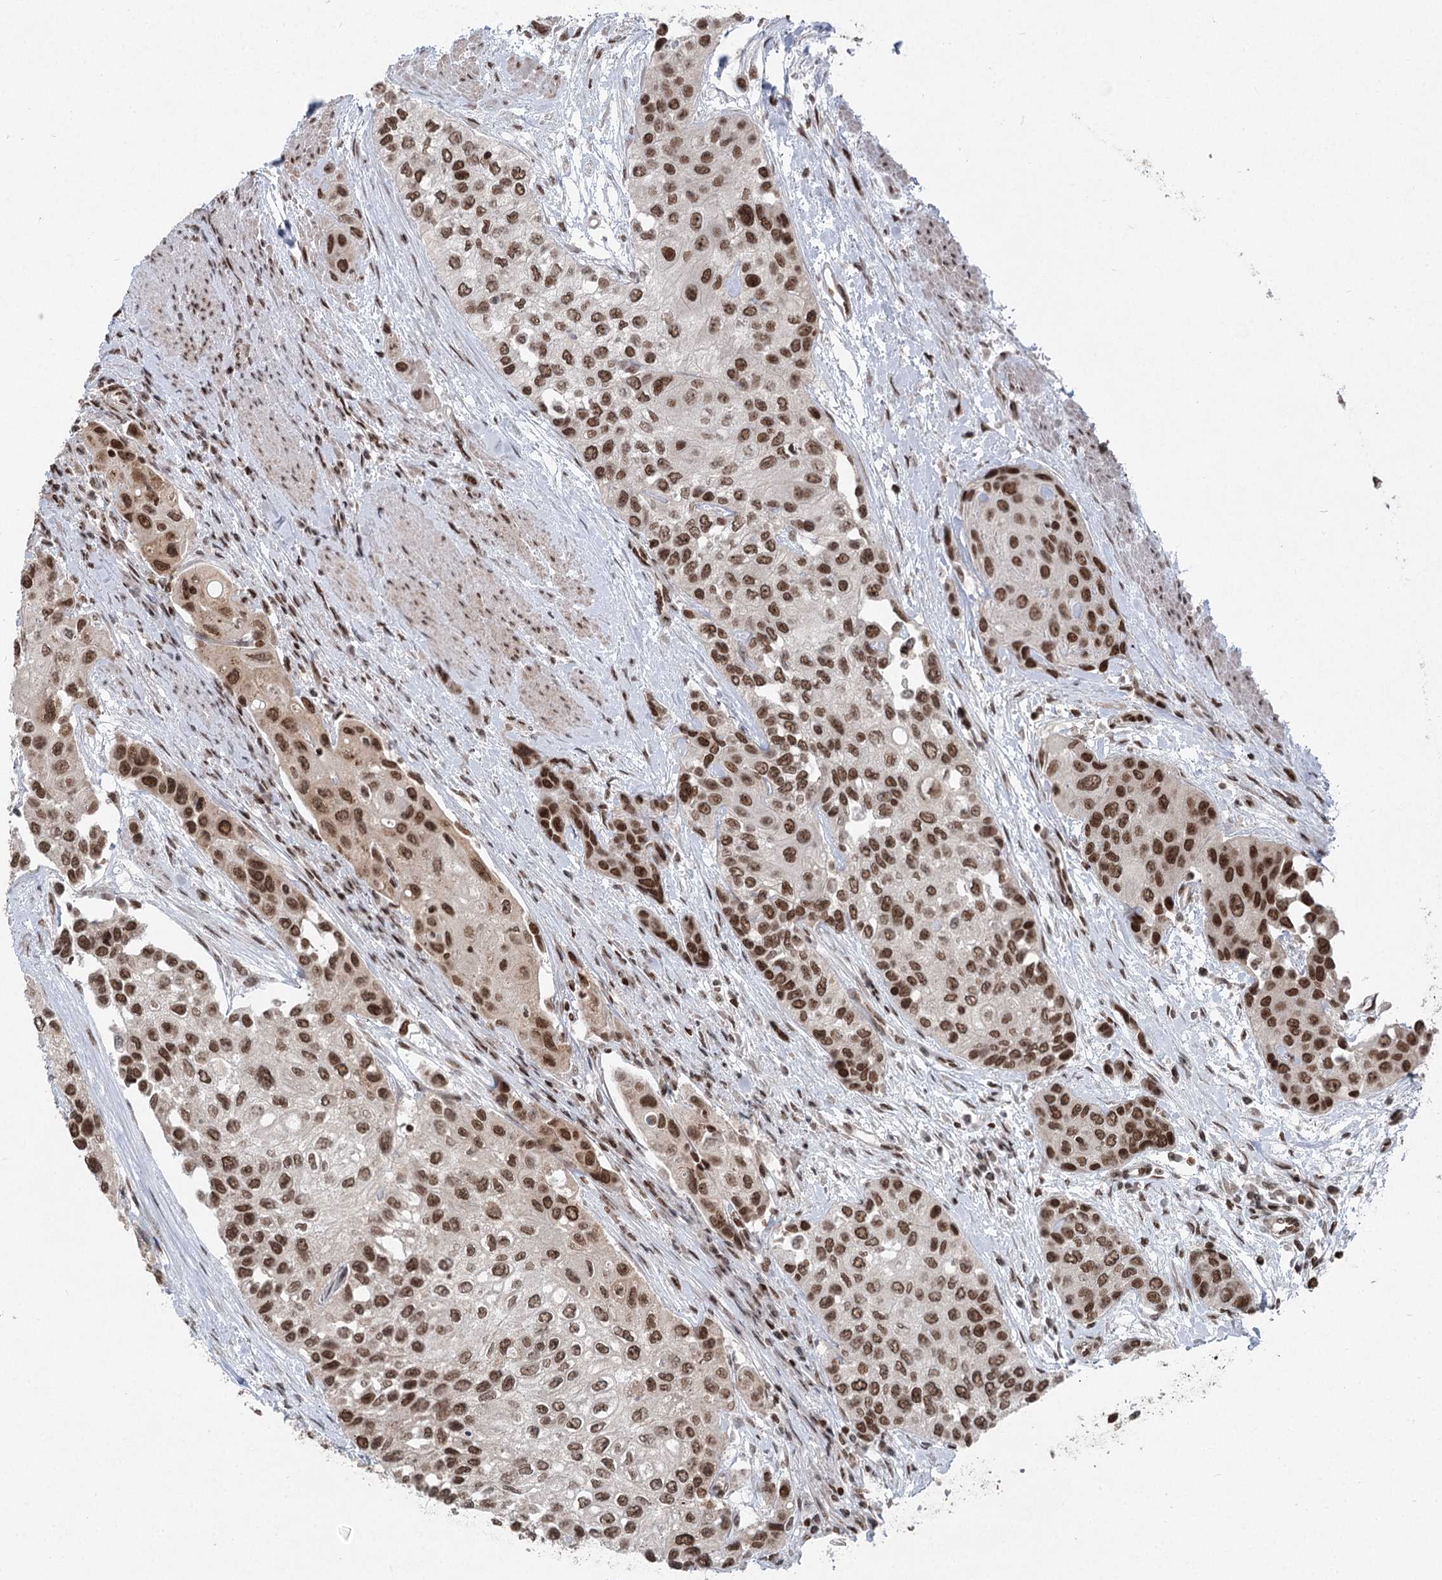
{"staining": {"intensity": "strong", "quantity": ">75%", "location": "nuclear"}, "tissue": "urothelial cancer", "cell_type": "Tumor cells", "image_type": "cancer", "snomed": [{"axis": "morphology", "description": "Normal tissue, NOS"}, {"axis": "morphology", "description": "Urothelial carcinoma, High grade"}, {"axis": "topography", "description": "Vascular tissue"}, {"axis": "topography", "description": "Urinary bladder"}], "caption": "This is an image of immunohistochemistry (IHC) staining of urothelial carcinoma (high-grade), which shows strong staining in the nuclear of tumor cells.", "gene": "CGGBP1", "patient": {"sex": "female", "age": 56}}